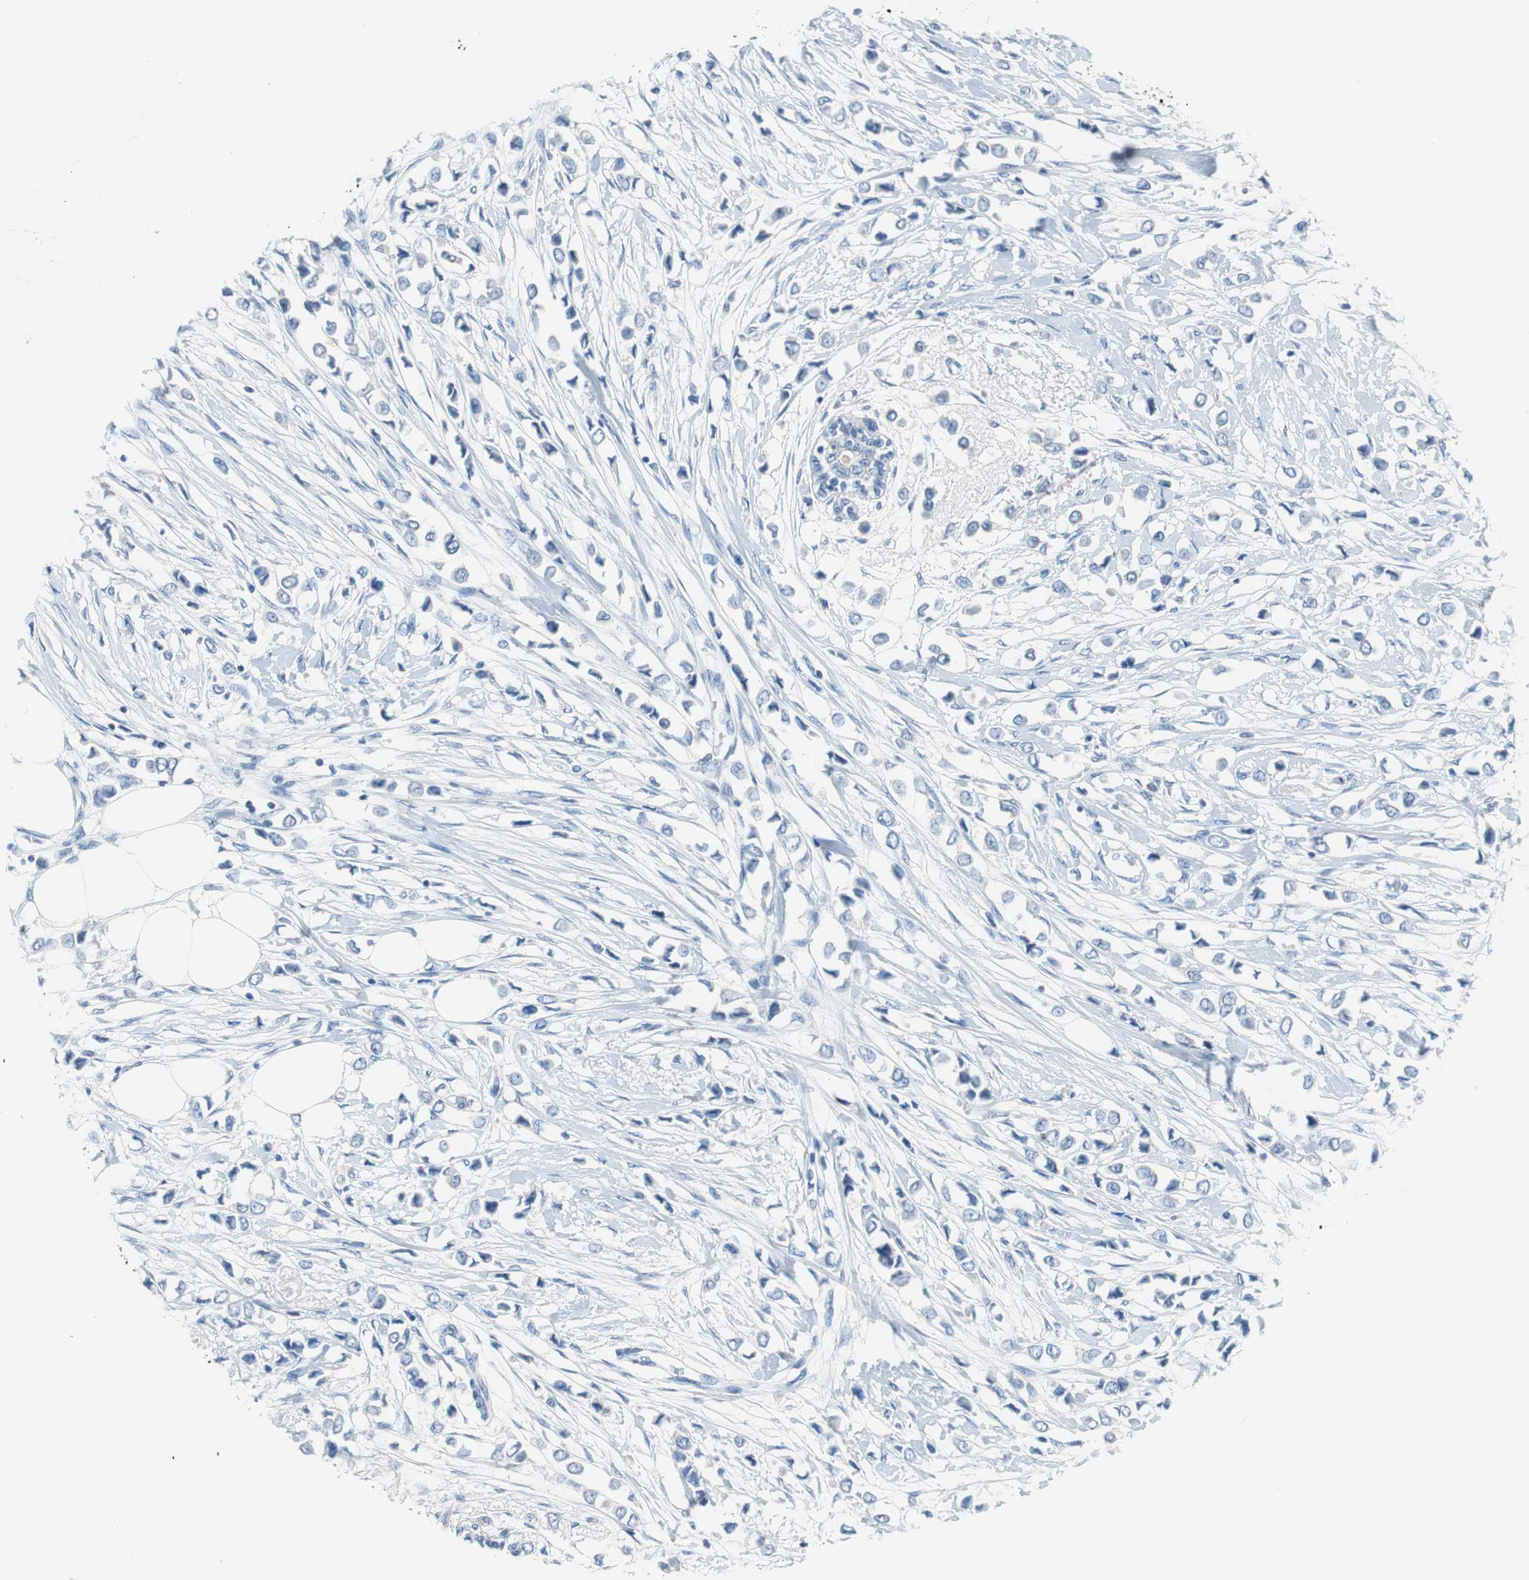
{"staining": {"intensity": "negative", "quantity": "none", "location": "none"}, "tissue": "breast cancer", "cell_type": "Tumor cells", "image_type": "cancer", "snomed": [{"axis": "morphology", "description": "Lobular carcinoma"}, {"axis": "topography", "description": "Breast"}], "caption": "Breast cancer was stained to show a protein in brown. There is no significant expression in tumor cells.", "gene": "GLCCI1", "patient": {"sex": "female", "age": 51}}